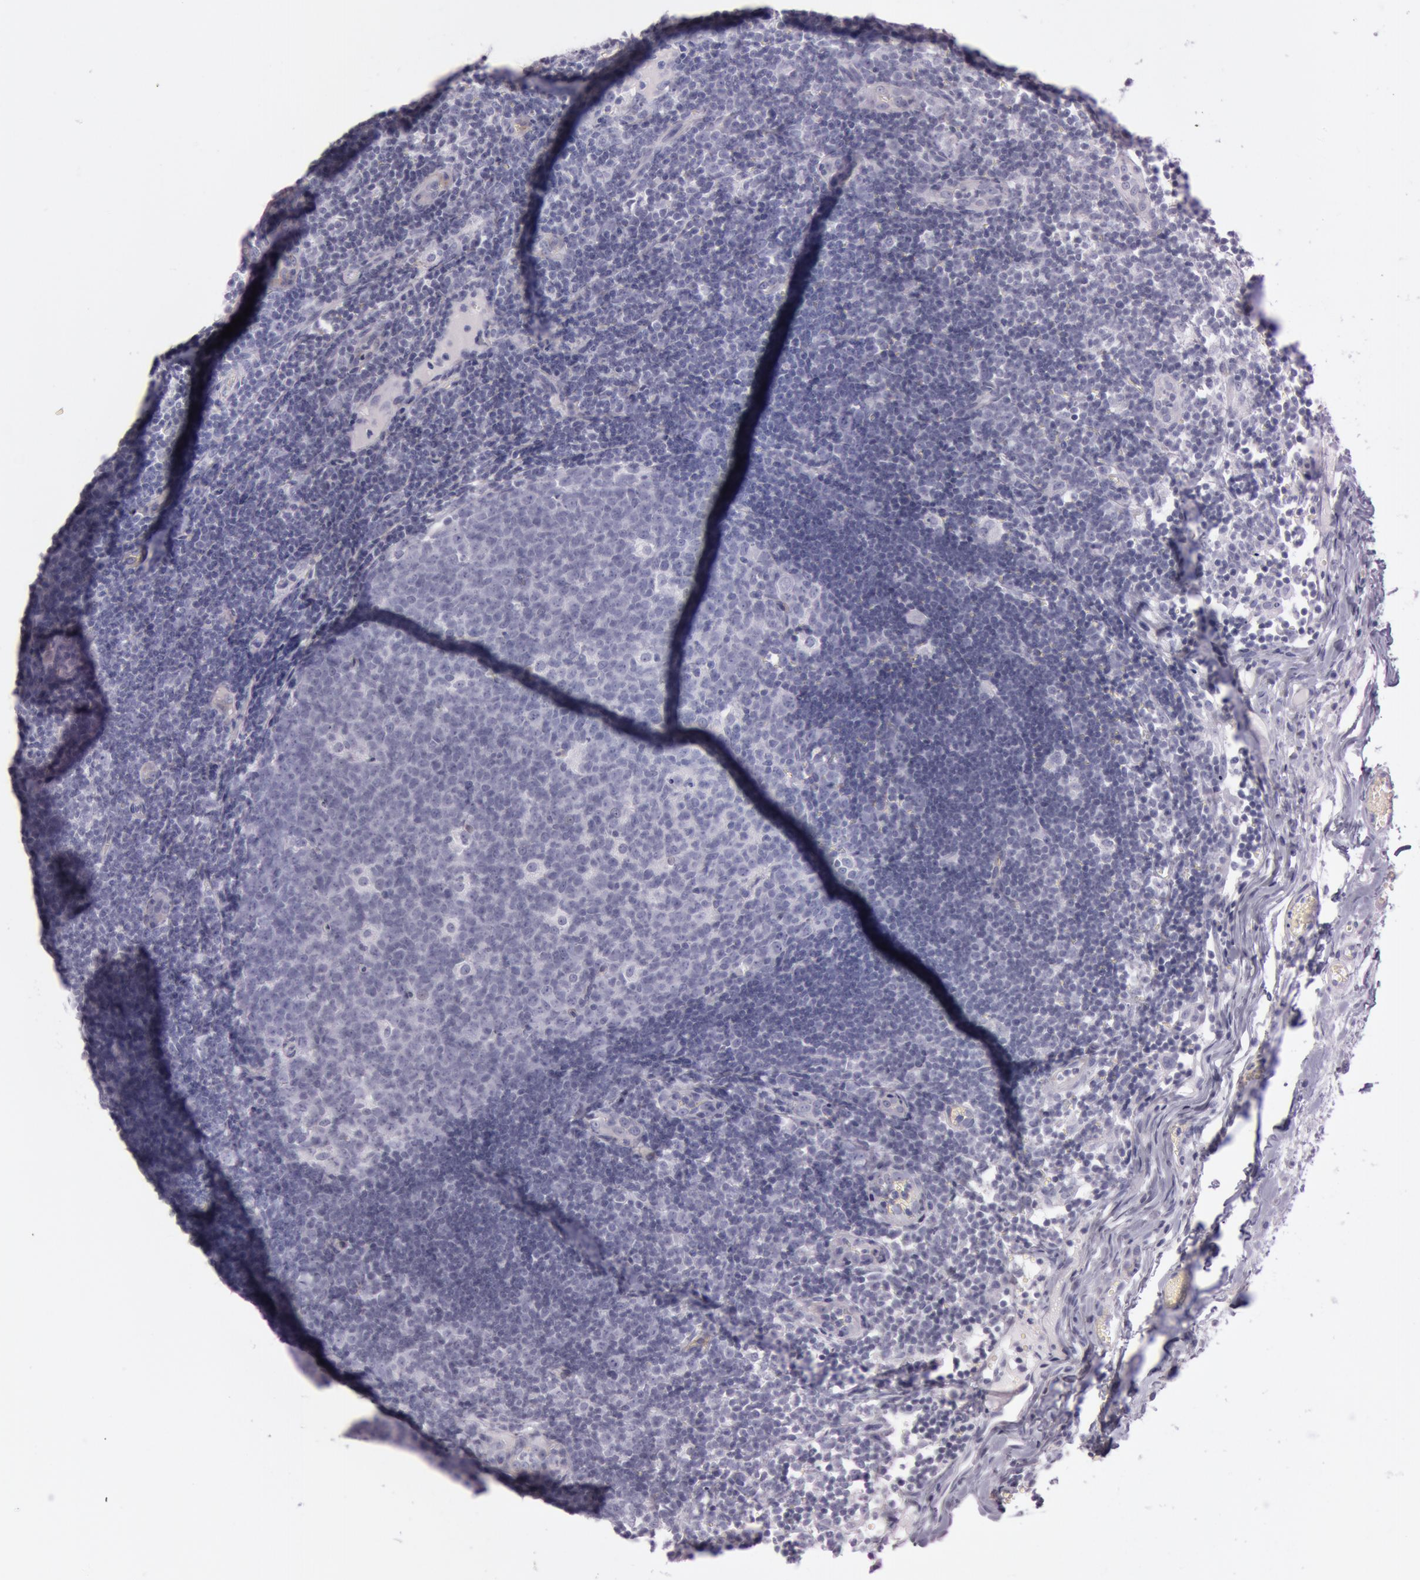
{"staining": {"intensity": "negative", "quantity": "none", "location": "none"}, "tissue": "lymph node", "cell_type": "Germinal center cells", "image_type": "normal", "snomed": [{"axis": "morphology", "description": "Normal tissue, NOS"}, {"axis": "morphology", "description": "Inflammation, NOS"}, {"axis": "topography", "description": "Lymph node"}, {"axis": "topography", "description": "Salivary gland"}], "caption": "DAB (3,3'-diaminobenzidine) immunohistochemical staining of unremarkable human lymph node displays no significant expression in germinal center cells.", "gene": "FOLH1", "patient": {"sex": "male", "age": 3}}